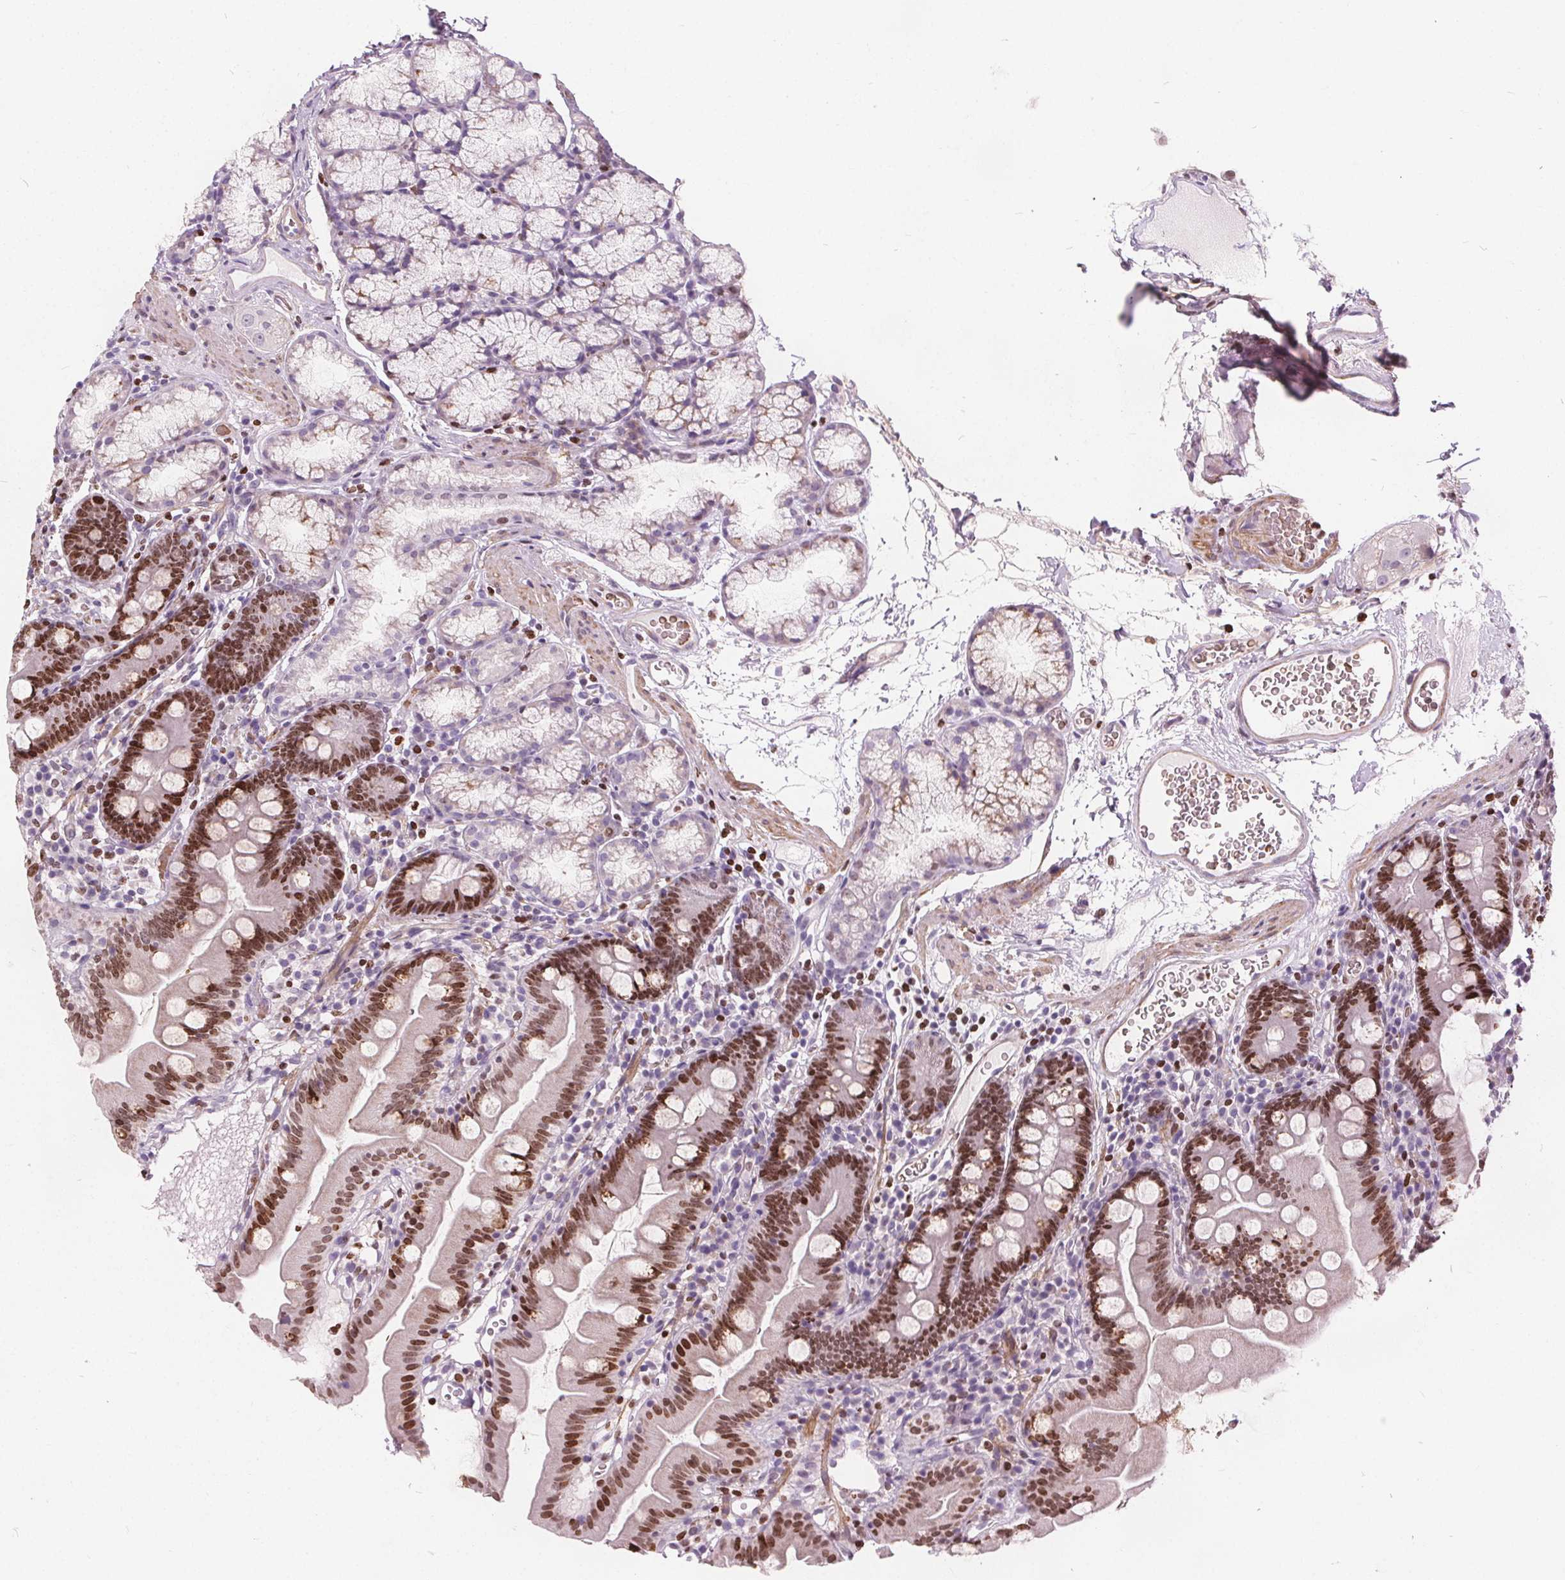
{"staining": {"intensity": "strong", "quantity": ">75%", "location": "nuclear"}, "tissue": "duodenum", "cell_type": "Glandular cells", "image_type": "normal", "snomed": [{"axis": "morphology", "description": "Normal tissue, NOS"}, {"axis": "topography", "description": "Duodenum"}], "caption": "Immunohistochemical staining of unremarkable duodenum reveals strong nuclear protein staining in approximately >75% of glandular cells.", "gene": "ISLR2", "patient": {"sex": "female", "age": 67}}